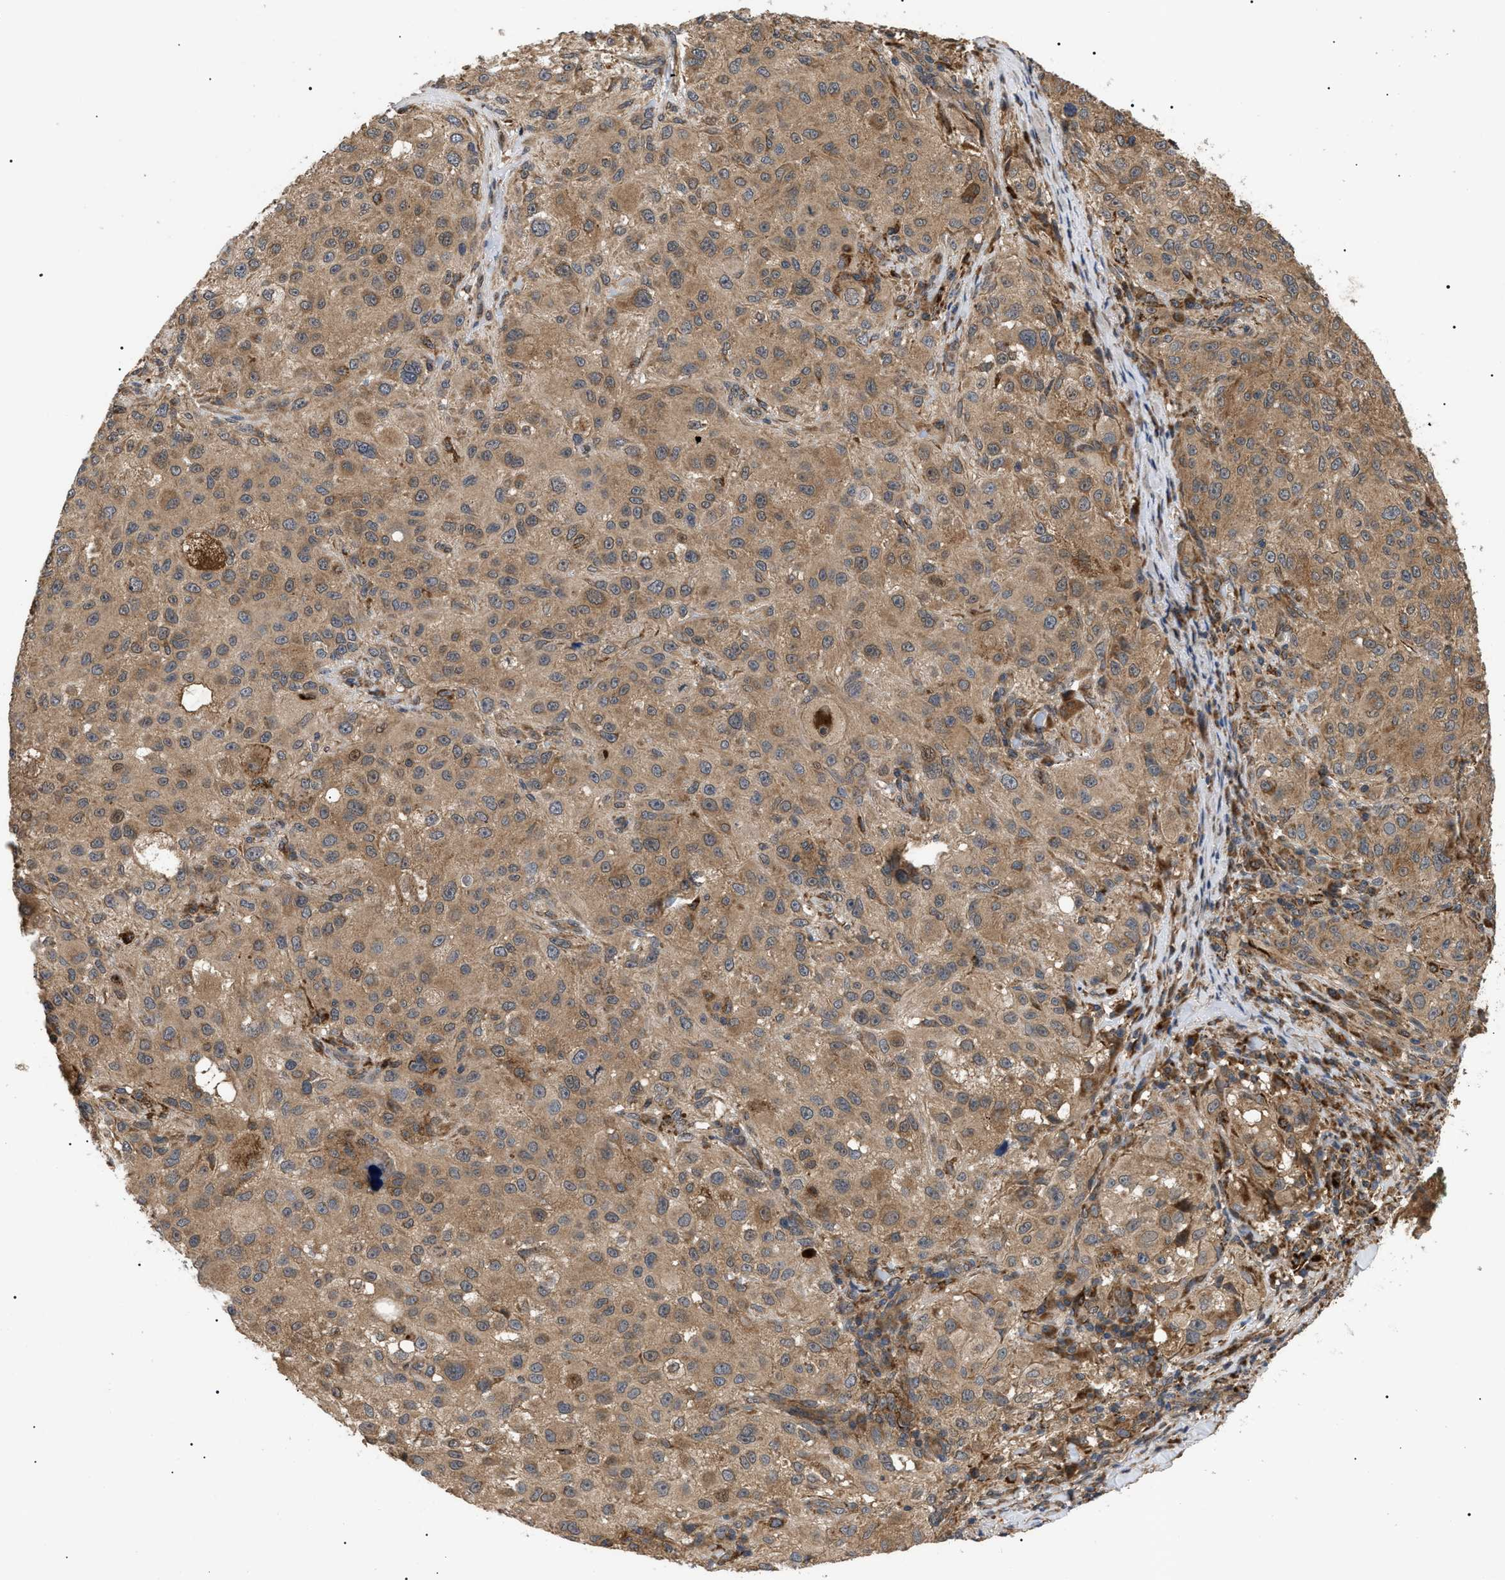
{"staining": {"intensity": "moderate", "quantity": ">75%", "location": "cytoplasmic/membranous,nuclear"}, "tissue": "melanoma", "cell_type": "Tumor cells", "image_type": "cancer", "snomed": [{"axis": "morphology", "description": "Necrosis, NOS"}, {"axis": "morphology", "description": "Malignant melanoma, NOS"}, {"axis": "topography", "description": "Skin"}], "caption": "Human malignant melanoma stained with a protein marker demonstrates moderate staining in tumor cells.", "gene": "ASTL", "patient": {"sex": "female", "age": 87}}